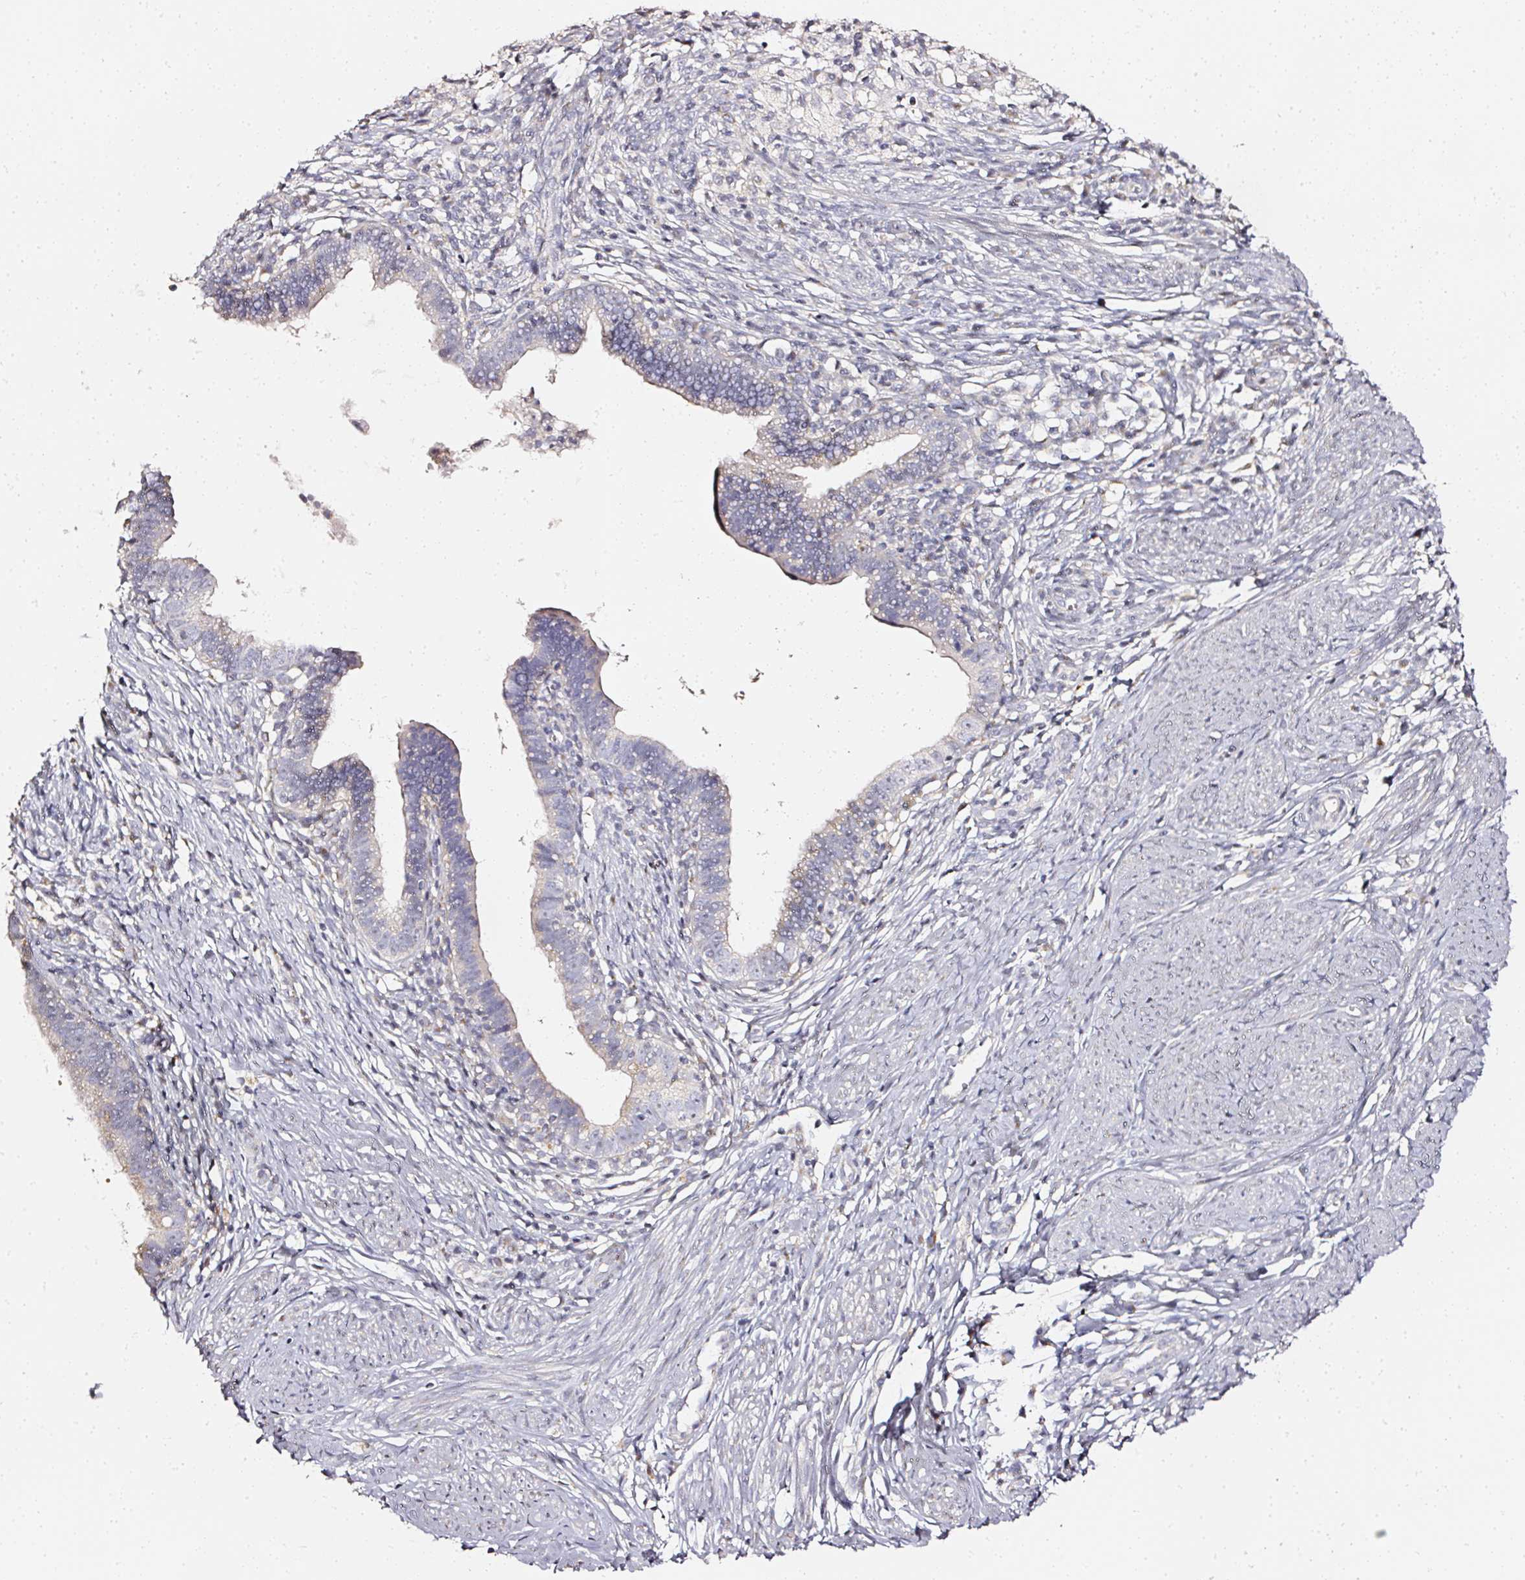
{"staining": {"intensity": "negative", "quantity": "none", "location": "none"}, "tissue": "cervical cancer", "cell_type": "Tumor cells", "image_type": "cancer", "snomed": [{"axis": "morphology", "description": "Adenocarcinoma, NOS"}, {"axis": "topography", "description": "Cervix"}], "caption": "Immunohistochemistry image of cervical adenocarcinoma stained for a protein (brown), which exhibits no staining in tumor cells.", "gene": "NTRK1", "patient": {"sex": "female", "age": 36}}